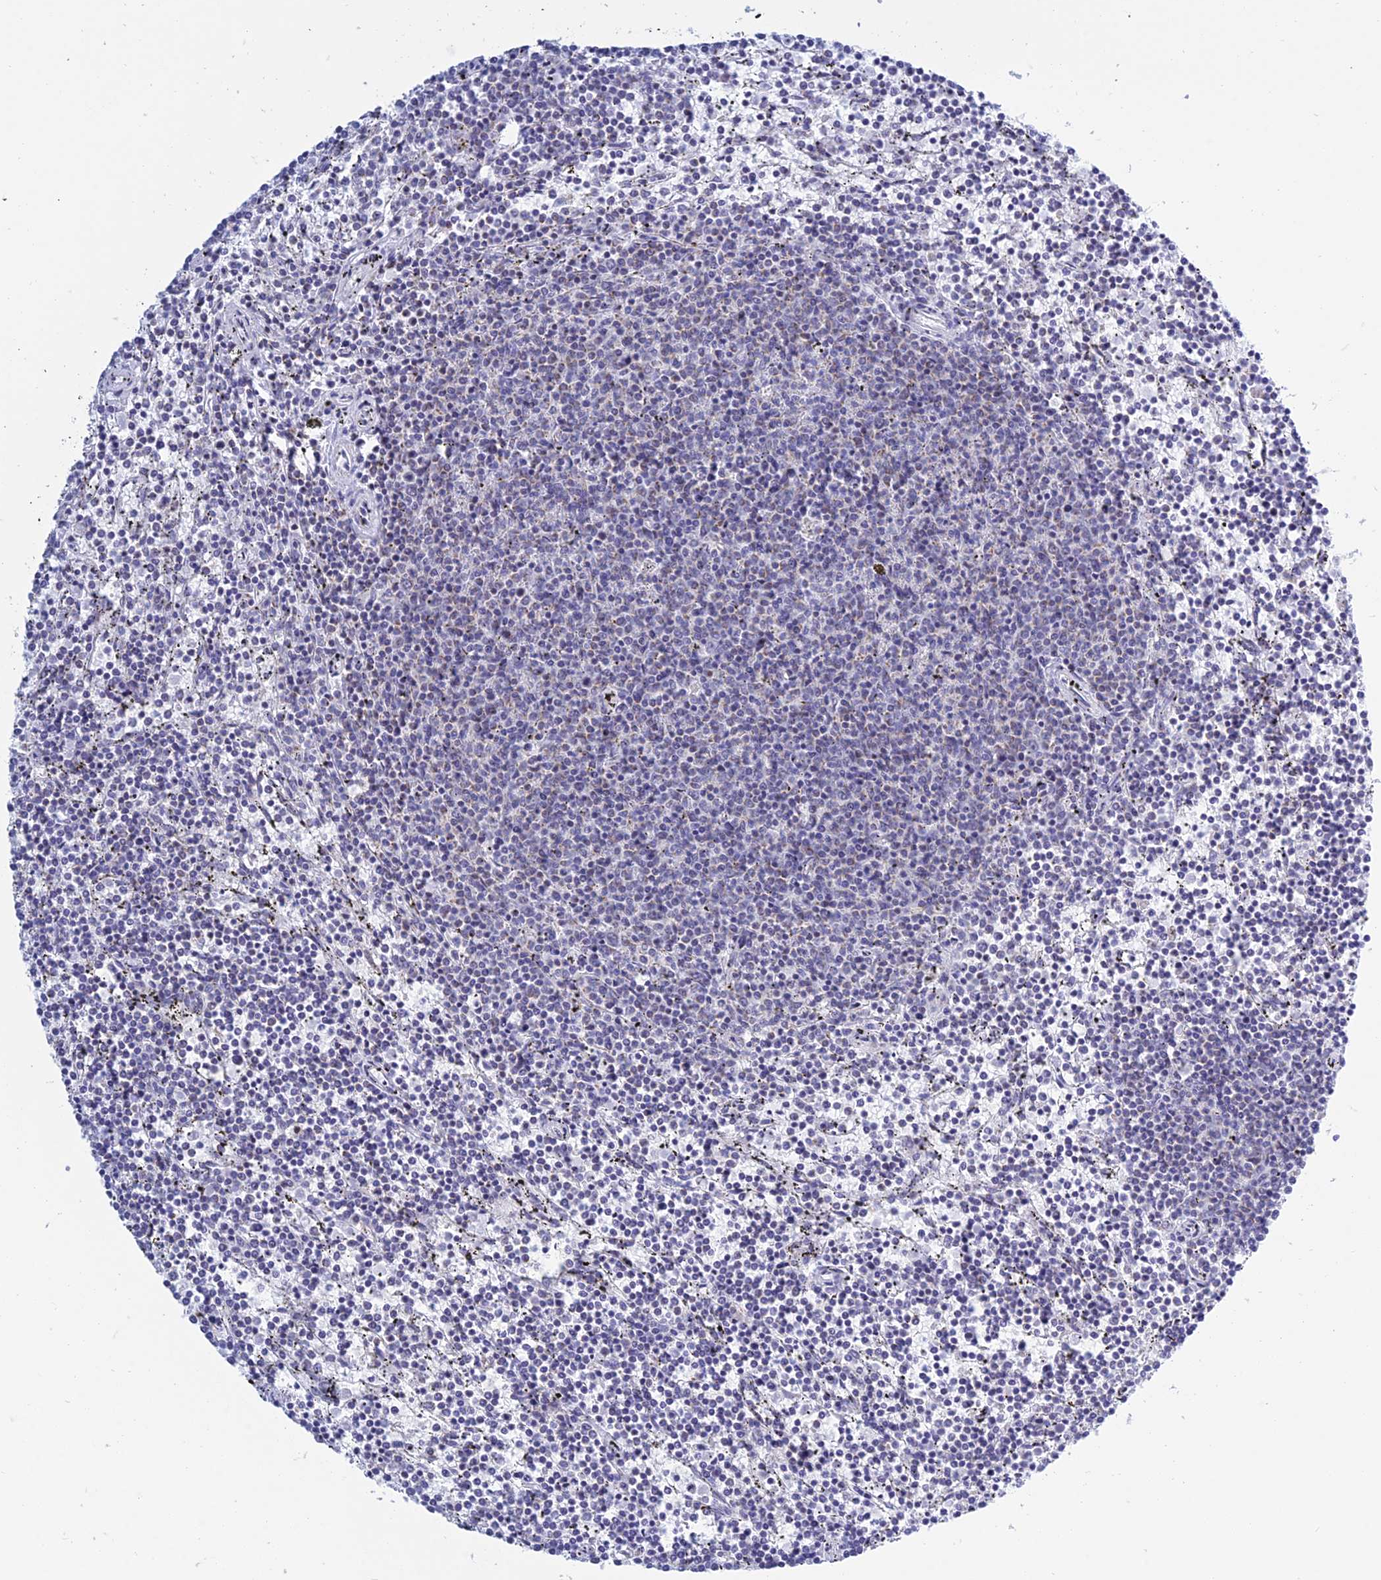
{"staining": {"intensity": "negative", "quantity": "none", "location": "none"}, "tissue": "lymphoma", "cell_type": "Tumor cells", "image_type": "cancer", "snomed": [{"axis": "morphology", "description": "Malignant lymphoma, non-Hodgkin's type, Low grade"}, {"axis": "topography", "description": "Spleen"}], "caption": "Tumor cells are negative for brown protein staining in low-grade malignant lymphoma, non-Hodgkin's type.", "gene": "KLF14", "patient": {"sex": "female", "age": 50}}